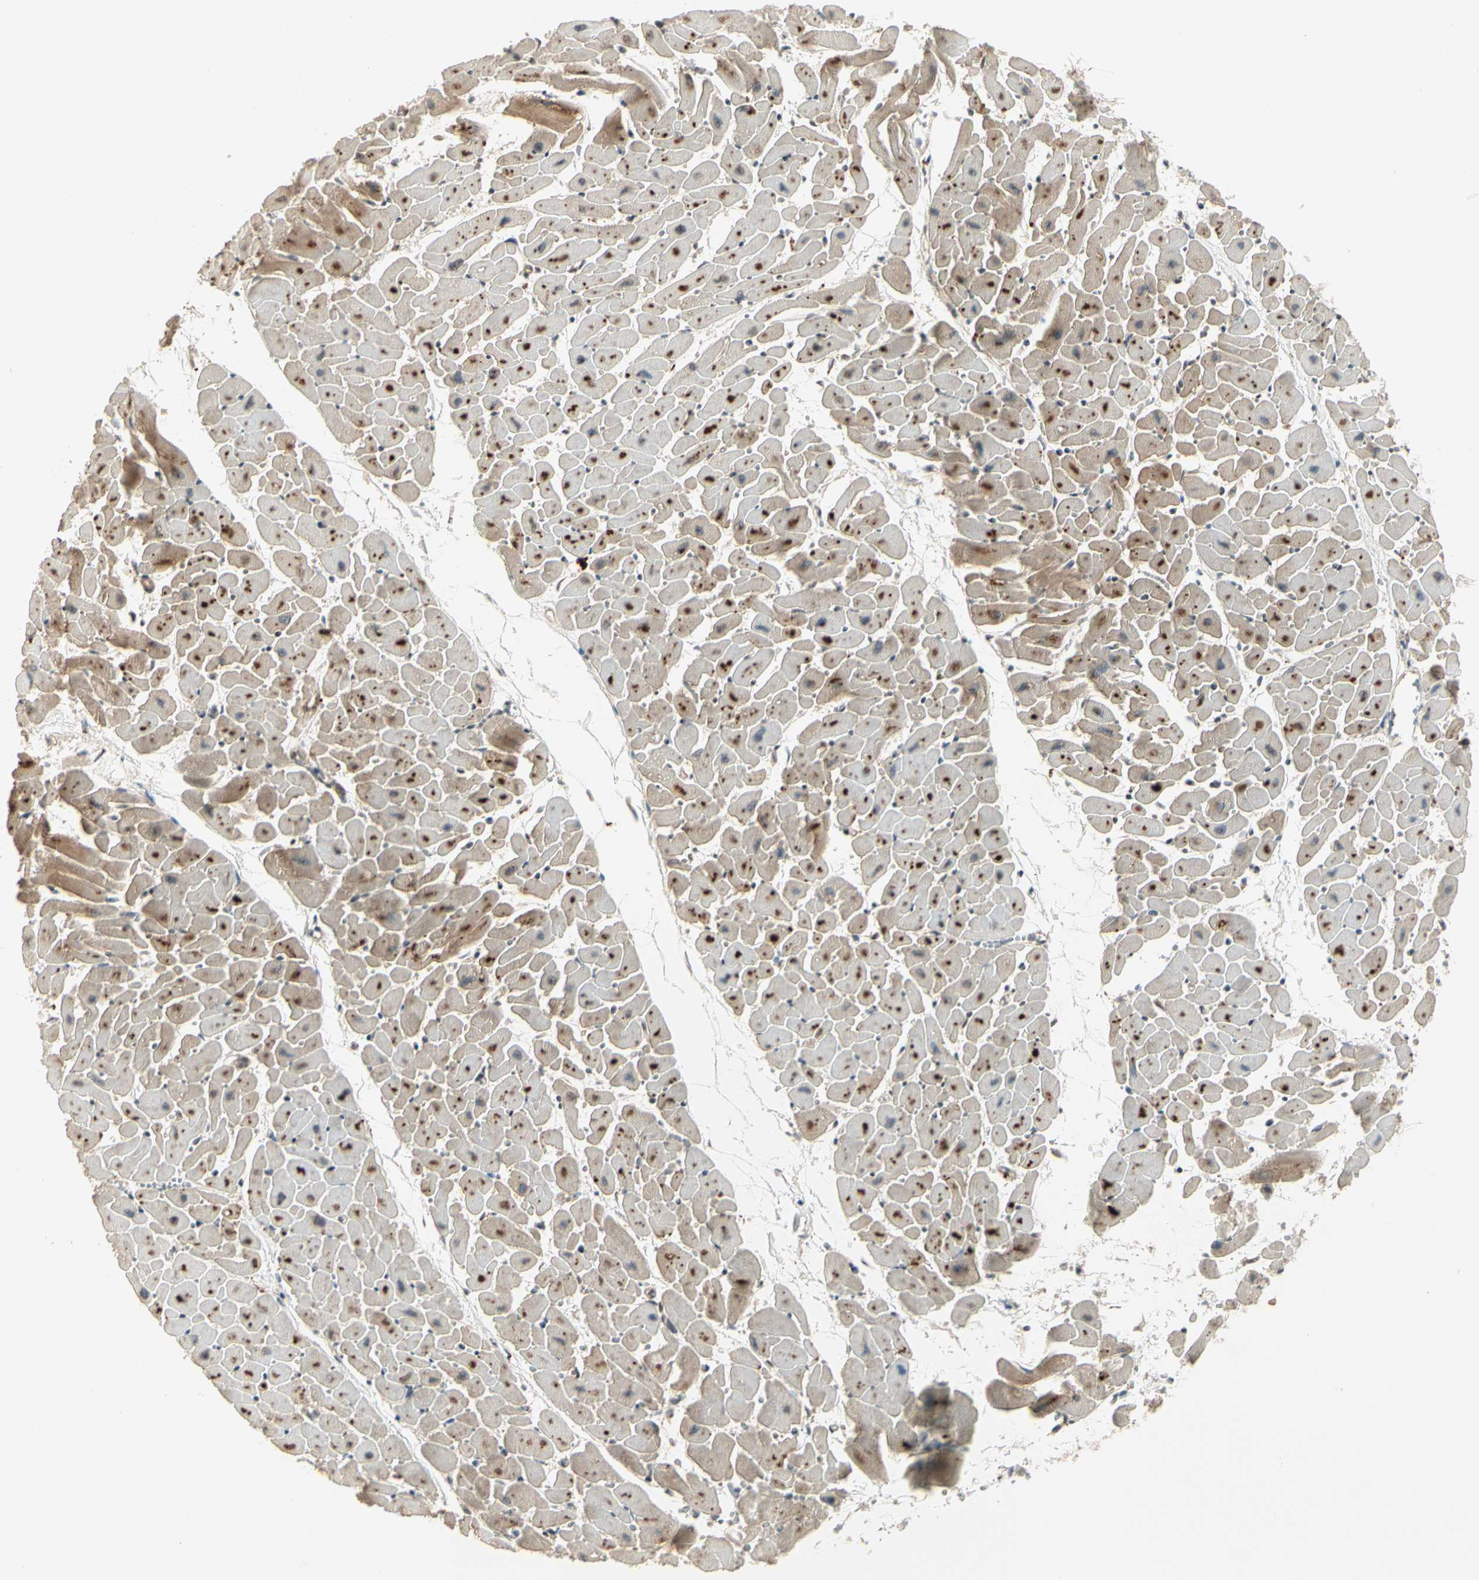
{"staining": {"intensity": "moderate", "quantity": "<25%", "location": "cytoplasmic/membranous"}, "tissue": "heart muscle", "cell_type": "Cardiomyocytes", "image_type": "normal", "snomed": [{"axis": "morphology", "description": "Normal tissue, NOS"}, {"axis": "topography", "description": "Heart"}], "caption": "DAB (3,3'-diaminobenzidine) immunohistochemical staining of benign human heart muscle displays moderate cytoplasmic/membranous protein positivity in about <25% of cardiomyocytes.", "gene": "GTF3A", "patient": {"sex": "female", "age": 19}}